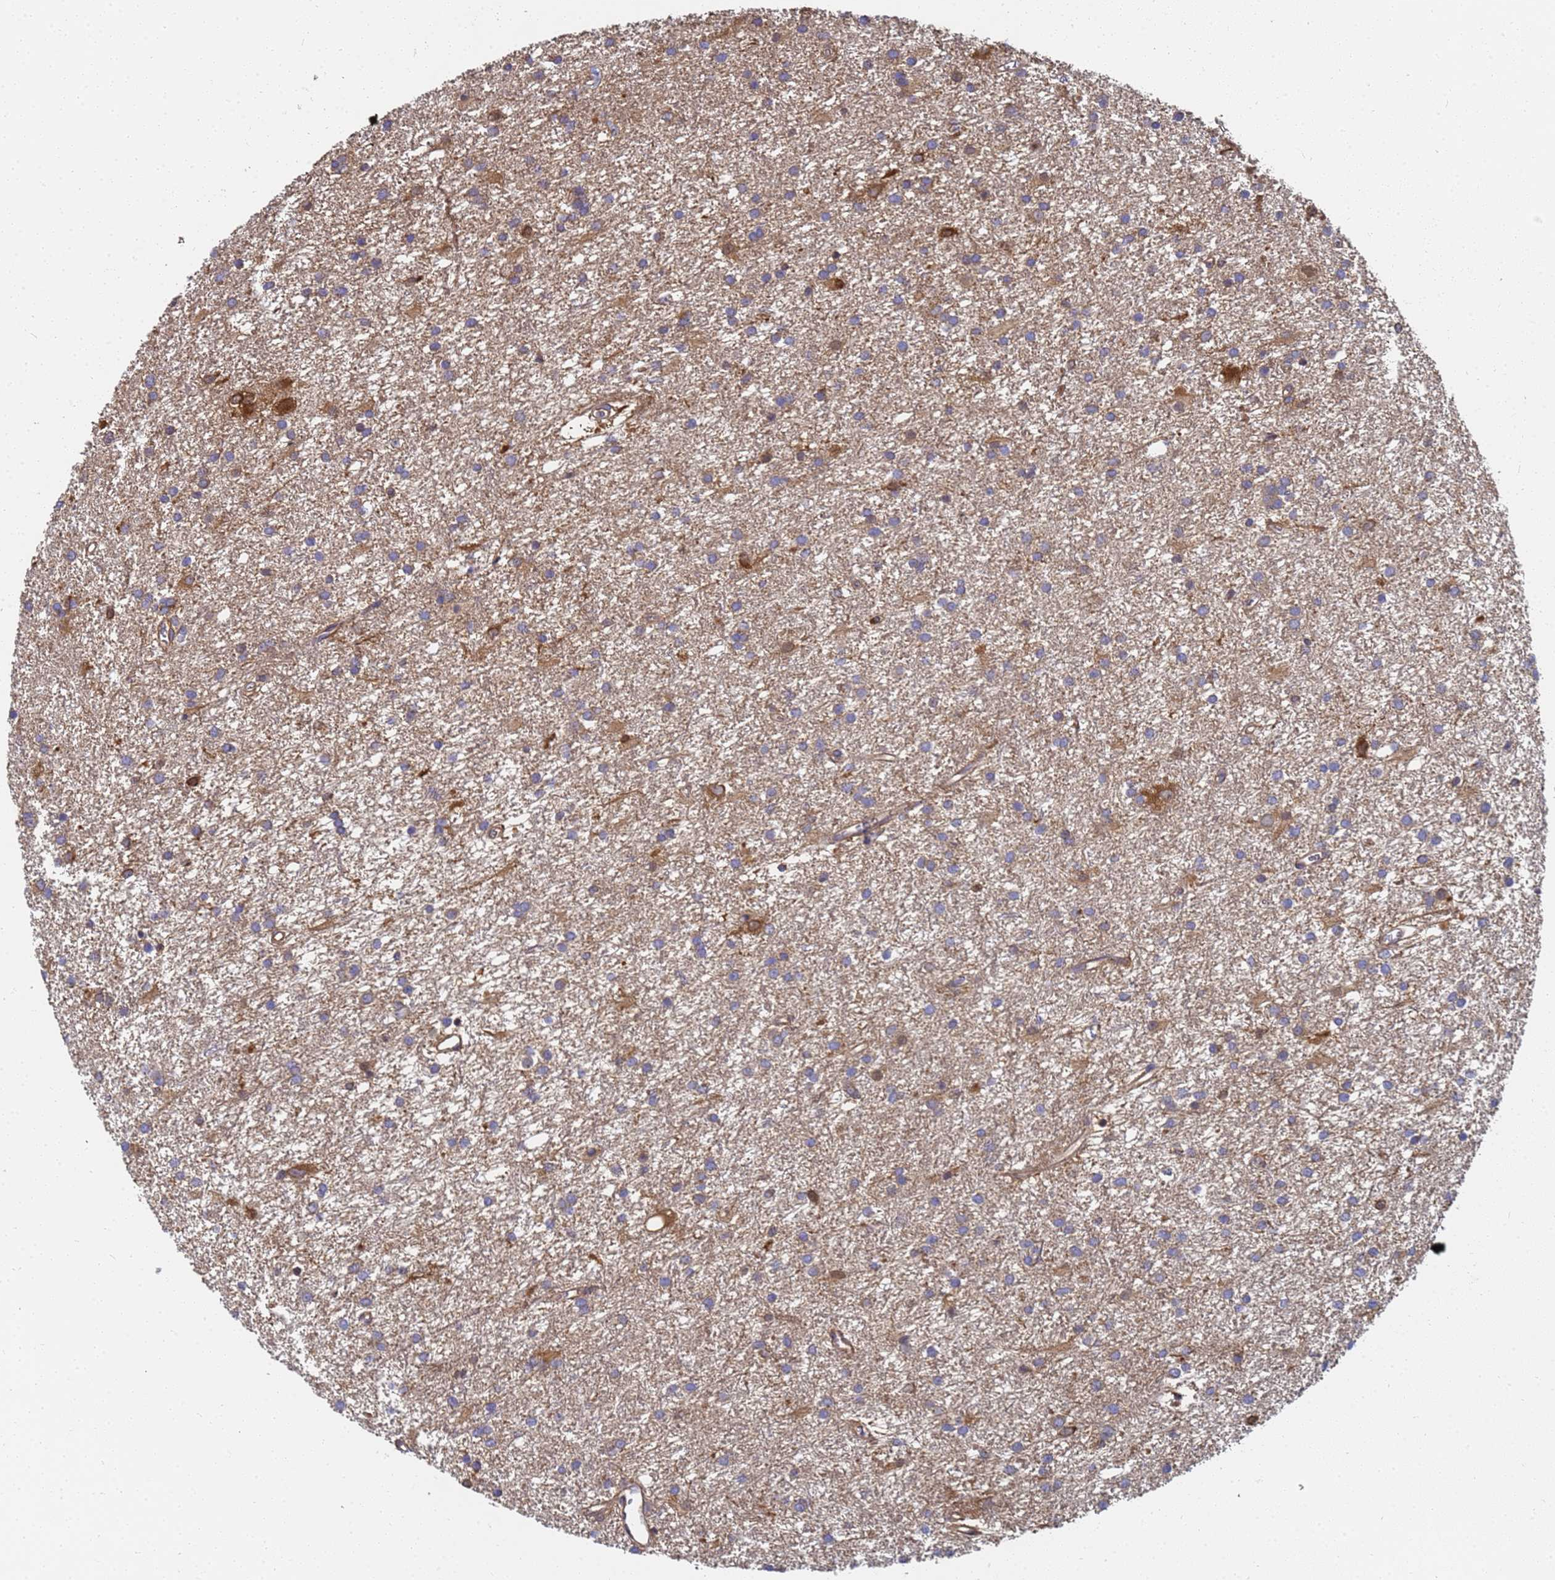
{"staining": {"intensity": "negative", "quantity": "none", "location": "none"}, "tissue": "glioma", "cell_type": "Tumor cells", "image_type": "cancer", "snomed": [{"axis": "morphology", "description": "Glioma, malignant, High grade"}, {"axis": "topography", "description": "Brain"}], "caption": "Histopathology image shows no significant protein positivity in tumor cells of malignant glioma (high-grade).", "gene": "NME1-NME2", "patient": {"sex": "female", "age": 50}}